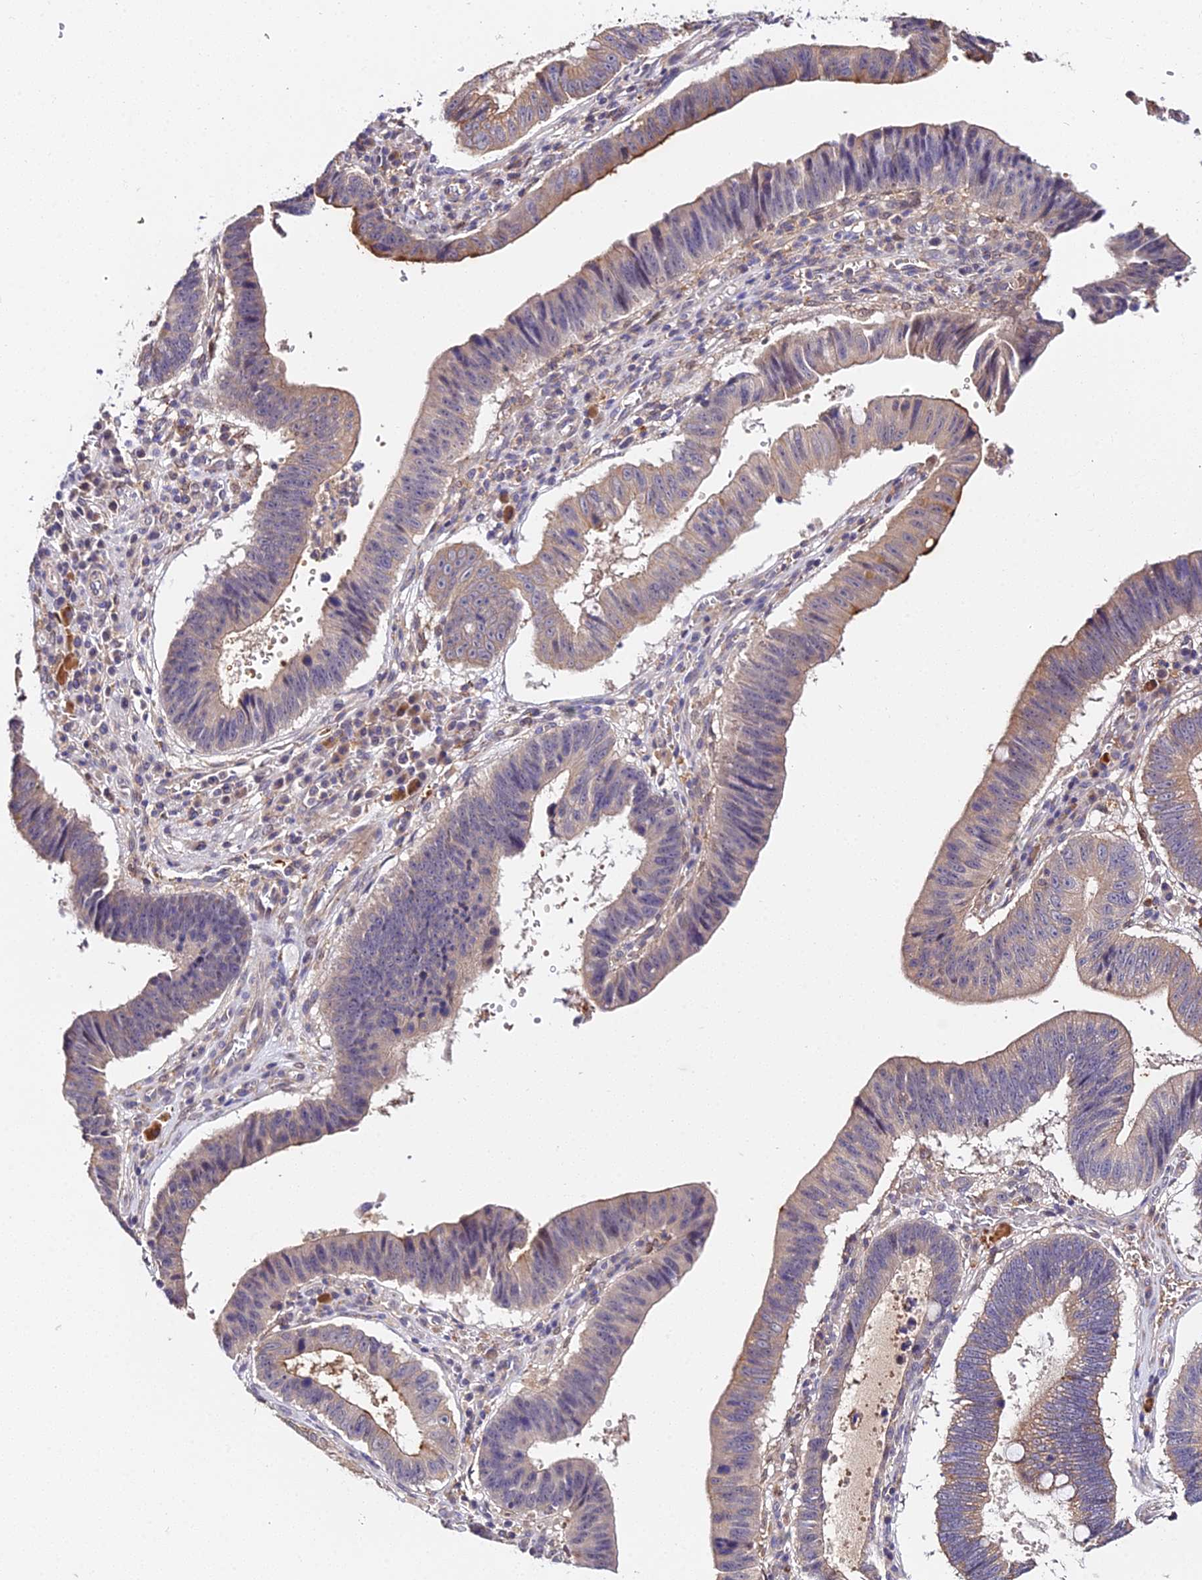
{"staining": {"intensity": "weak", "quantity": "25%-75%", "location": "cytoplasmic/membranous"}, "tissue": "stomach cancer", "cell_type": "Tumor cells", "image_type": "cancer", "snomed": [{"axis": "morphology", "description": "Adenocarcinoma, NOS"}, {"axis": "topography", "description": "Stomach"}], "caption": "Immunohistochemical staining of human stomach cancer (adenocarcinoma) demonstrates low levels of weak cytoplasmic/membranous expression in approximately 25%-75% of tumor cells.", "gene": "ZBED8", "patient": {"sex": "male", "age": 59}}